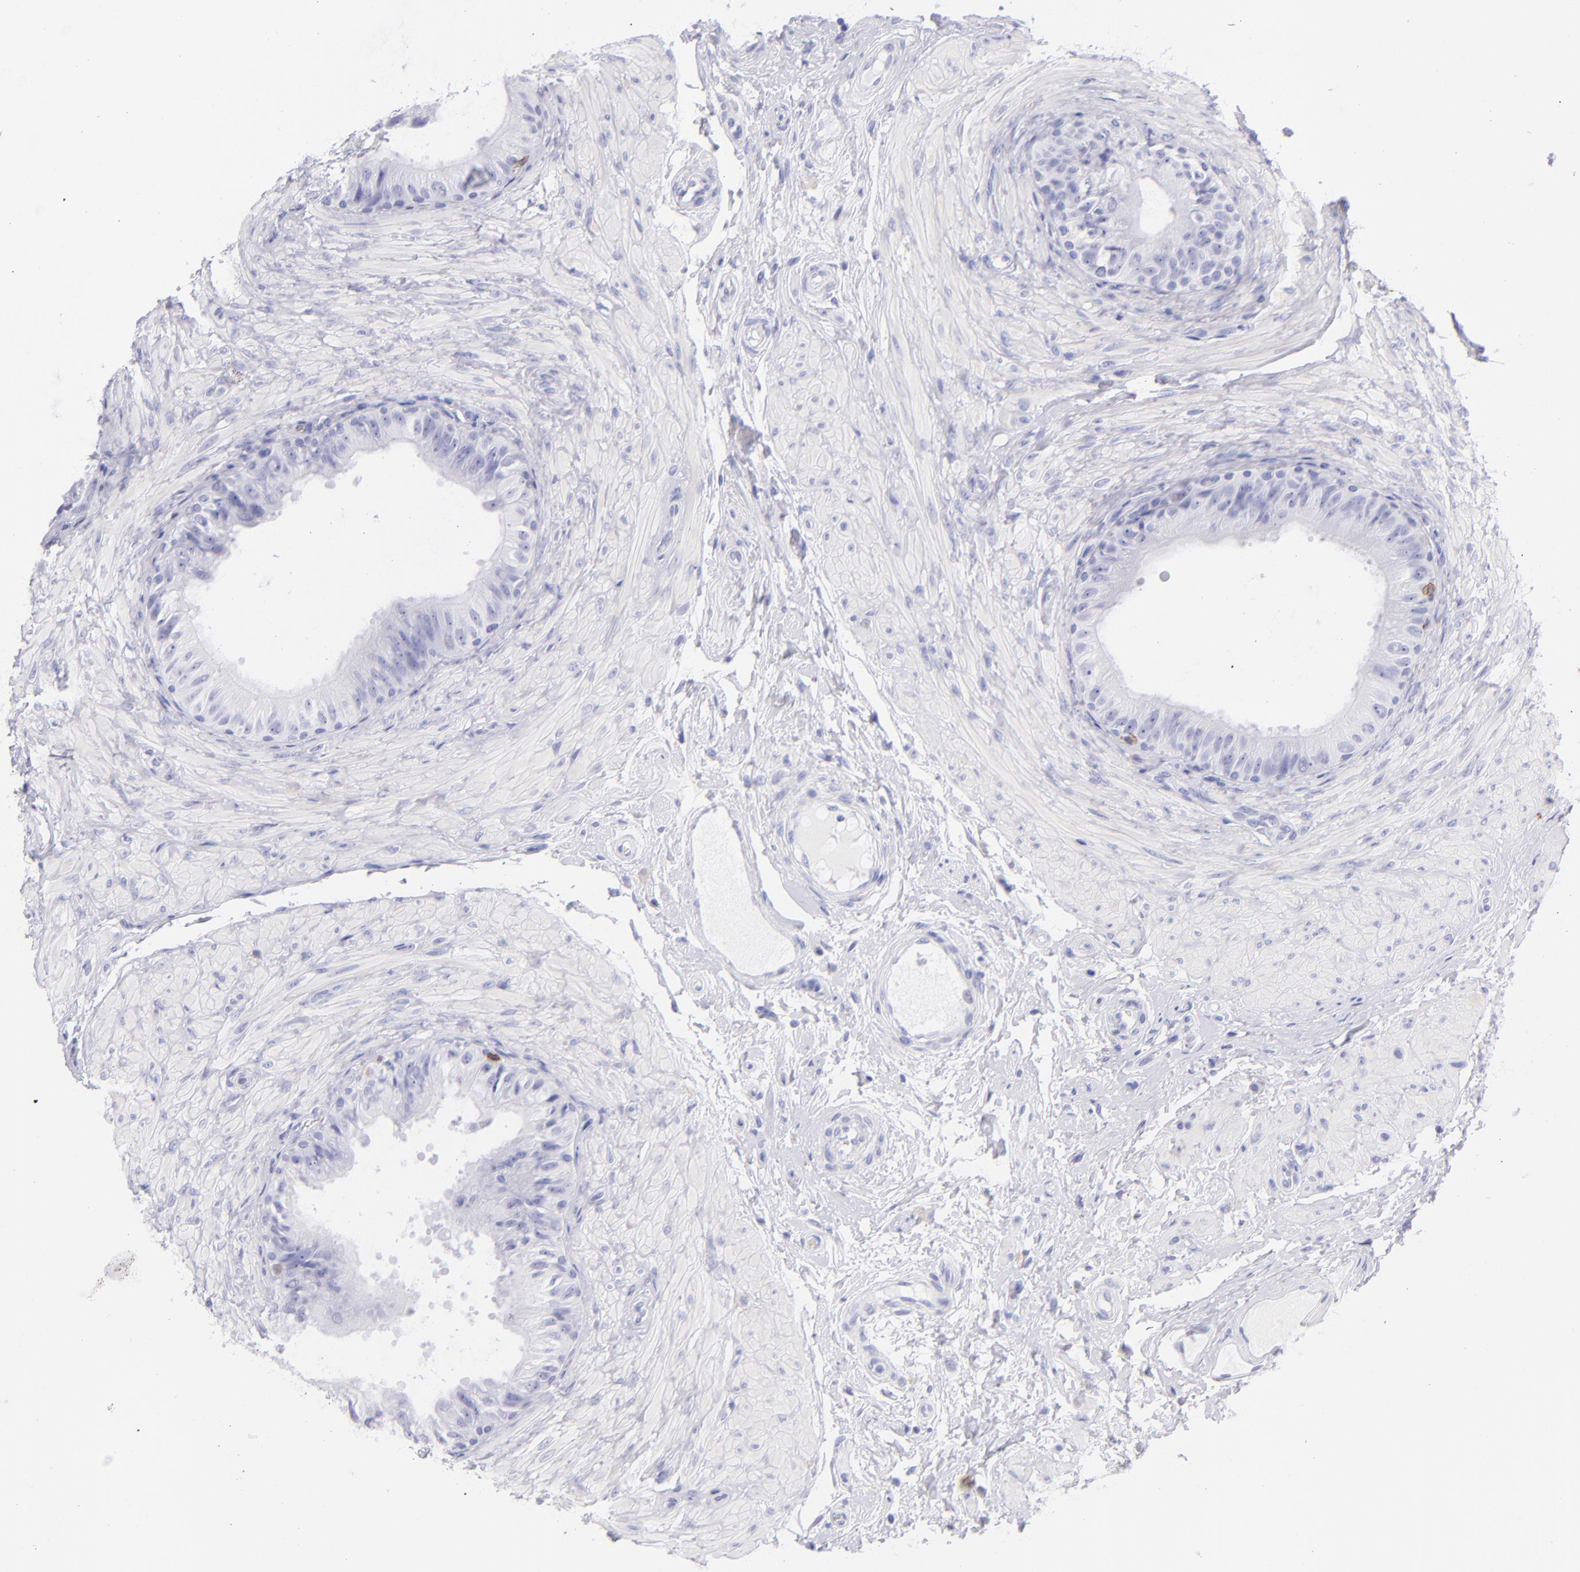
{"staining": {"intensity": "negative", "quantity": "none", "location": "none"}, "tissue": "epididymis", "cell_type": "Glandular cells", "image_type": "normal", "snomed": [{"axis": "morphology", "description": "Normal tissue, NOS"}, {"axis": "topography", "description": "Epididymis"}], "caption": "DAB immunohistochemical staining of normal human epididymis displays no significant positivity in glandular cells. (IHC, brightfield microscopy, high magnification).", "gene": "CD69", "patient": {"sex": "male", "age": 68}}